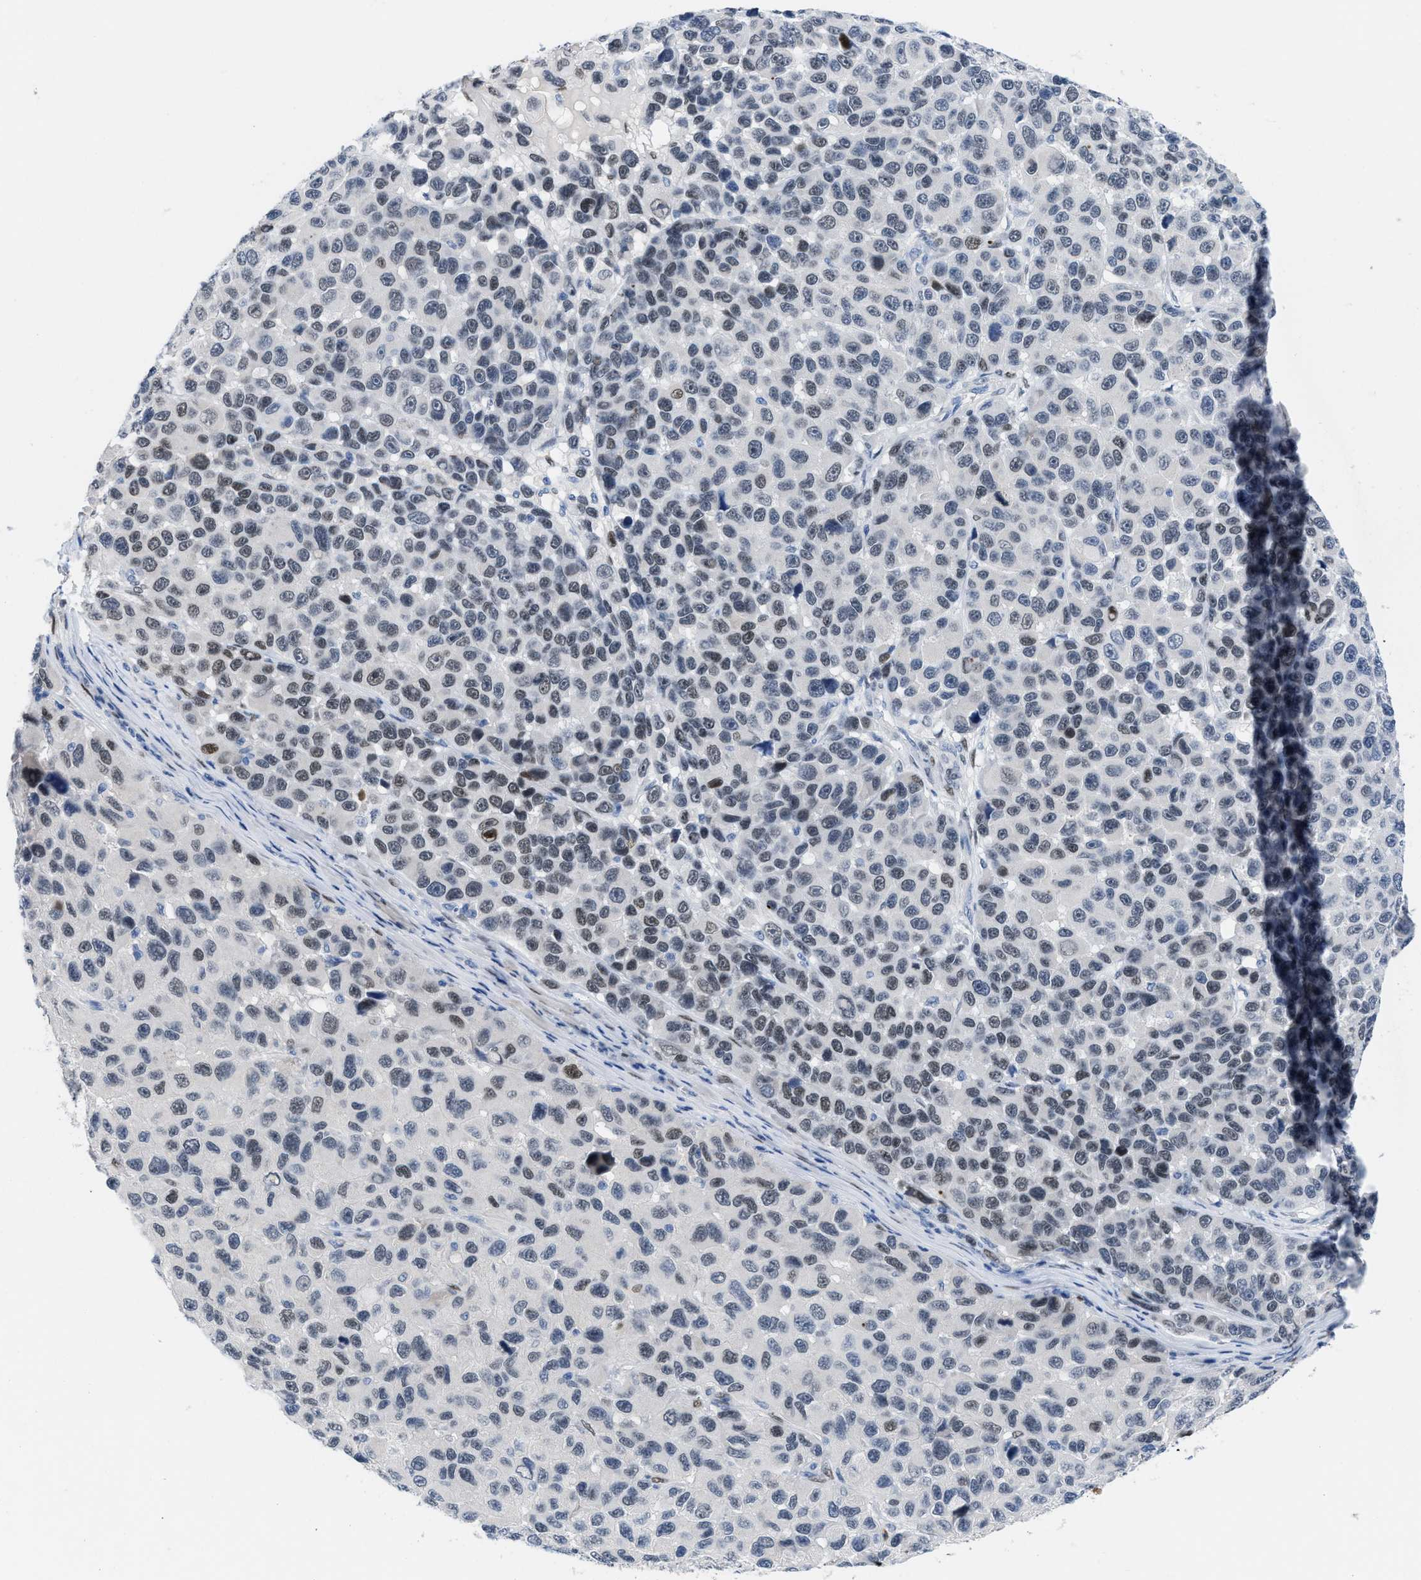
{"staining": {"intensity": "moderate", "quantity": "25%-75%", "location": "nuclear"}, "tissue": "melanoma", "cell_type": "Tumor cells", "image_type": "cancer", "snomed": [{"axis": "morphology", "description": "Malignant melanoma, NOS"}, {"axis": "topography", "description": "Skin"}], "caption": "High-power microscopy captured an immunohistochemistry (IHC) micrograph of malignant melanoma, revealing moderate nuclear positivity in approximately 25%-75% of tumor cells. (Brightfield microscopy of DAB IHC at high magnification).", "gene": "NFIX", "patient": {"sex": "male", "age": 53}}